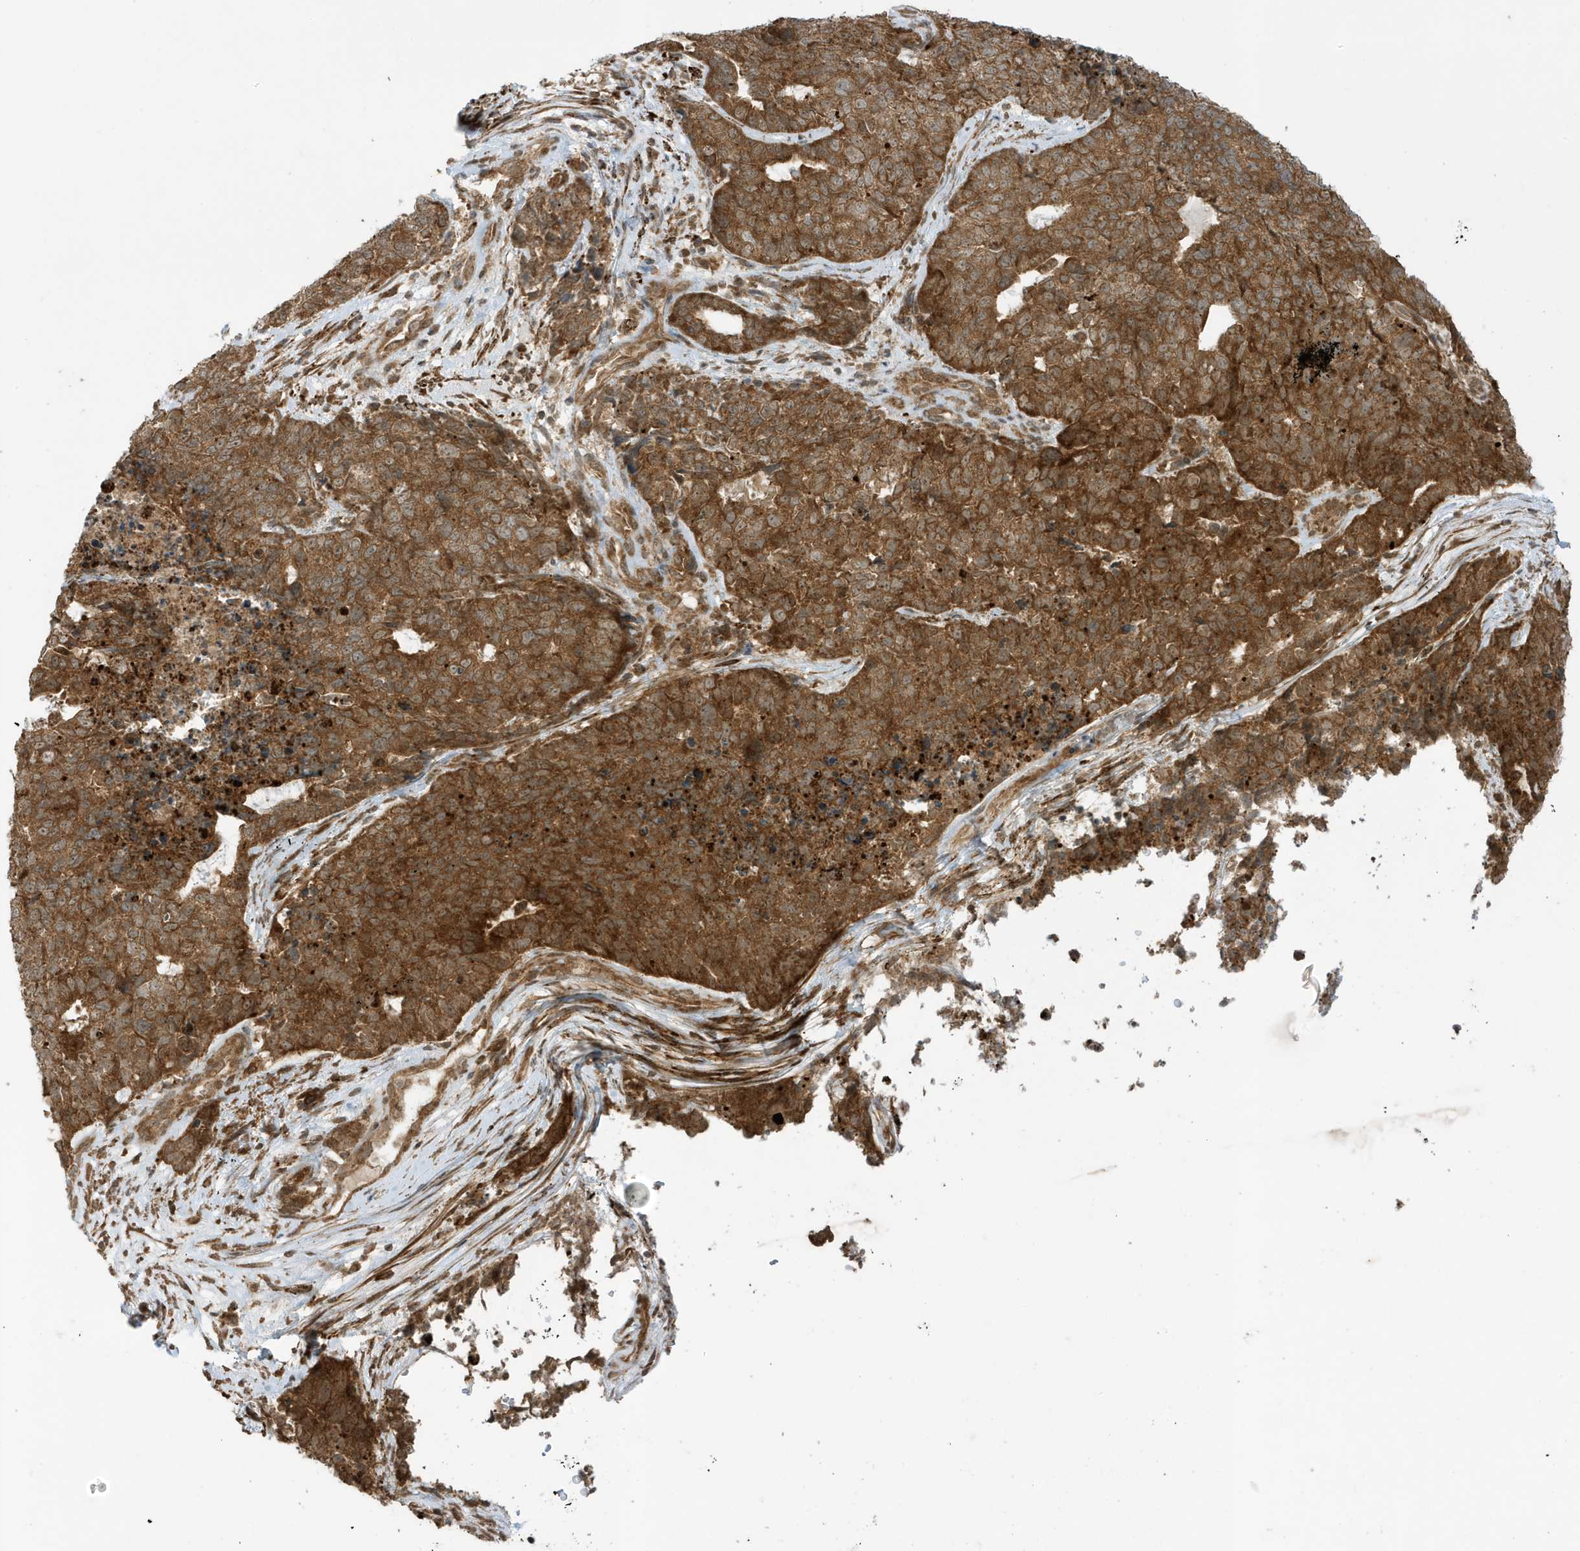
{"staining": {"intensity": "strong", "quantity": ">75%", "location": "cytoplasmic/membranous"}, "tissue": "cervical cancer", "cell_type": "Tumor cells", "image_type": "cancer", "snomed": [{"axis": "morphology", "description": "Squamous cell carcinoma, NOS"}, {"axis": "topography", "description": "Cervix"}], "caption": "IHC histopathology image of neoplastic tissue: human cervical cancer (squamous cell carcinoma) stained using immunohistochemistry (IHC) shows high levels of strong protein expression localized specifically in the cytoplasmic/membranous of tumor cells, appearing as a cytoplasmic/membranous brown color.", "gene": "DHX36", "patient": {"sex": "female", "age": 63}}